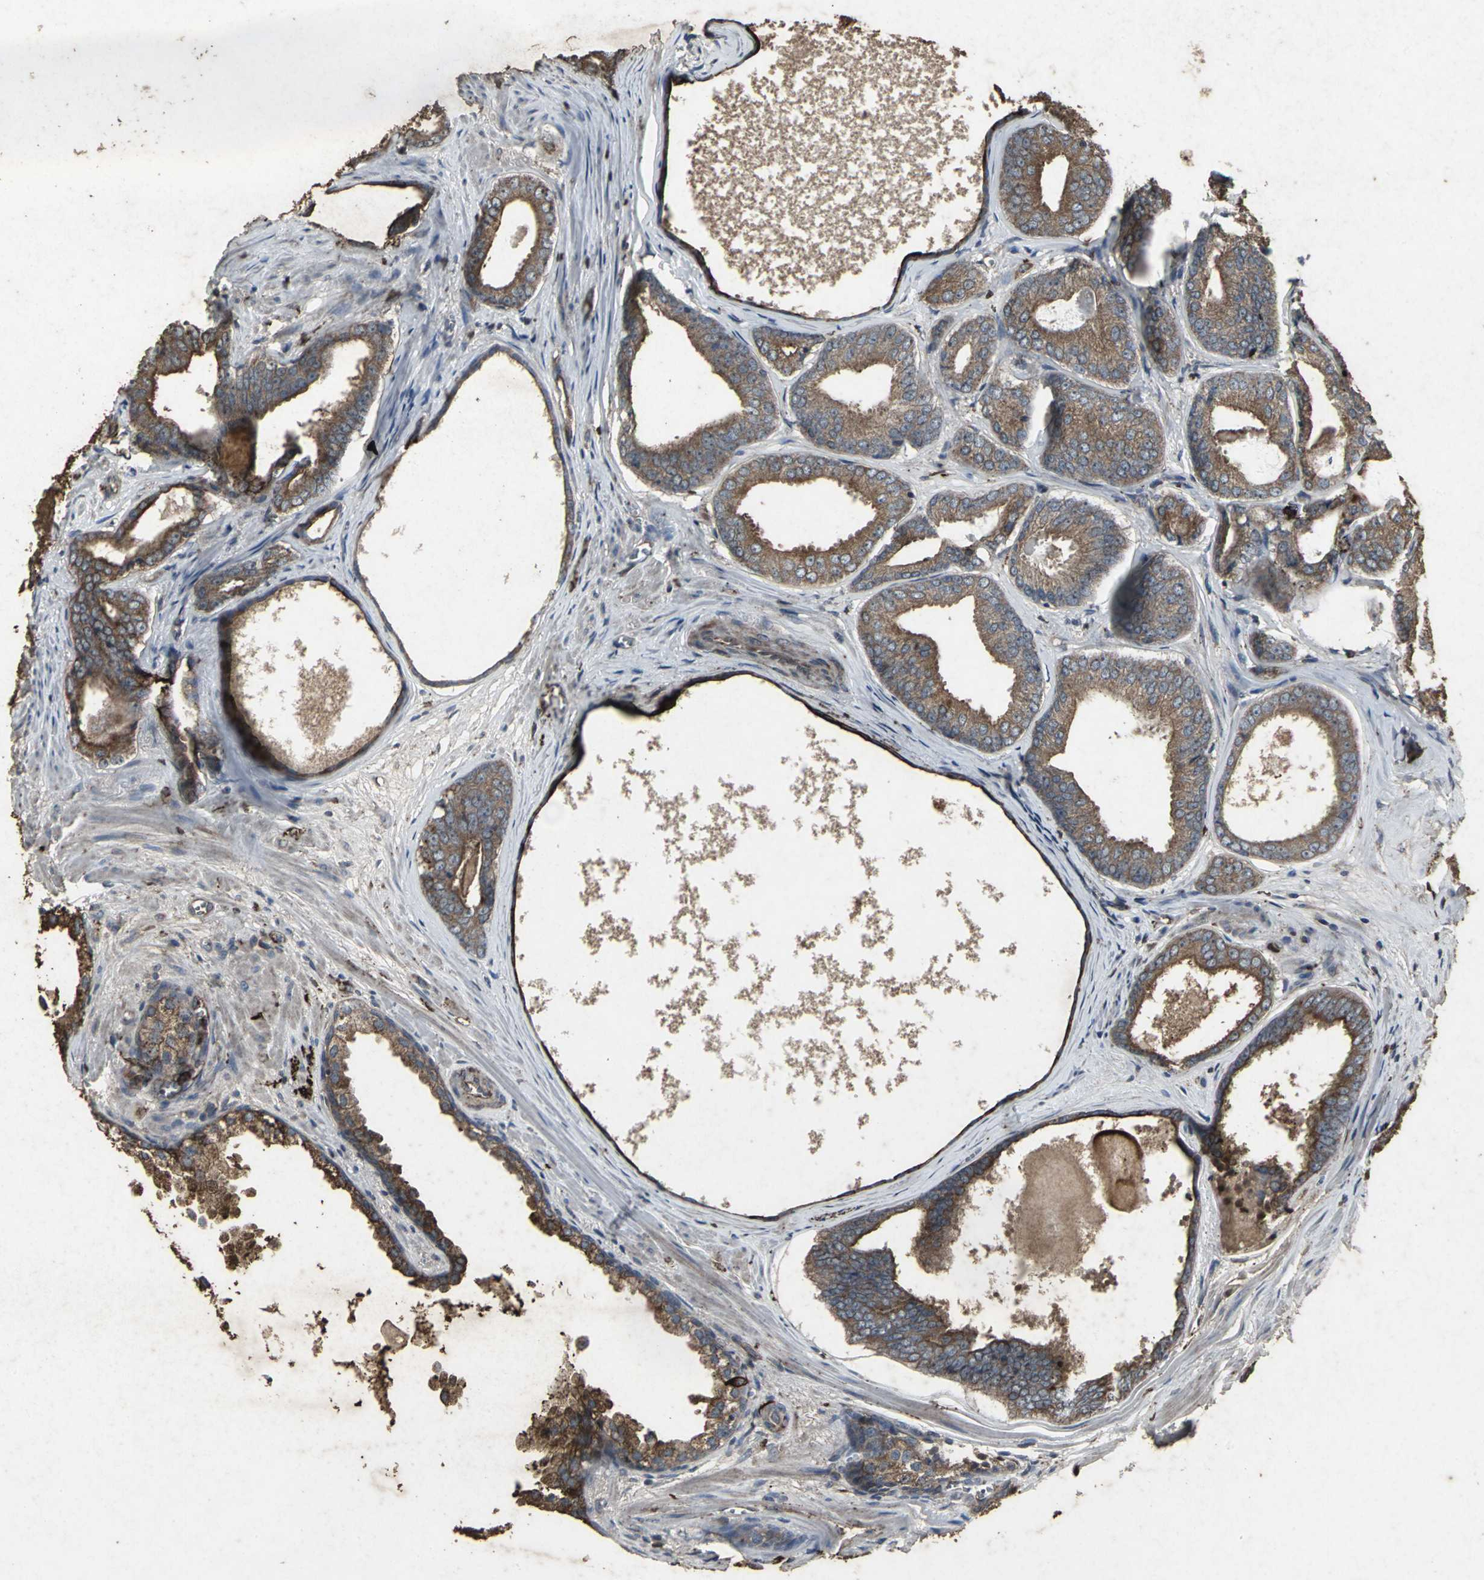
{"staining": {"intensity": "strong", "quantity": ">75%", "location": "cytoplasmic/membranous"}, "tissue": "prostate cancer", "cell_type": "Tumor cells", "image_type": "cancer", "snomed": [{"axis": "morphology", "description": "Adenocarcinoma, Medium grade"}, {"axis": "topography", "description": "Prostate"}], "caption": "An immunohistochemistry image of neoplastic tissue is shown. Protein staining in brown labels strong cytoplasmic/membranous positivity in medium-grade adenocarcinoma (prostate) within tumor cells. (brown staining indicates protein expression, while blue staining denotes nuclei).", "gene": "CCR9", "patient": {"sex": "male", "age": 79}}